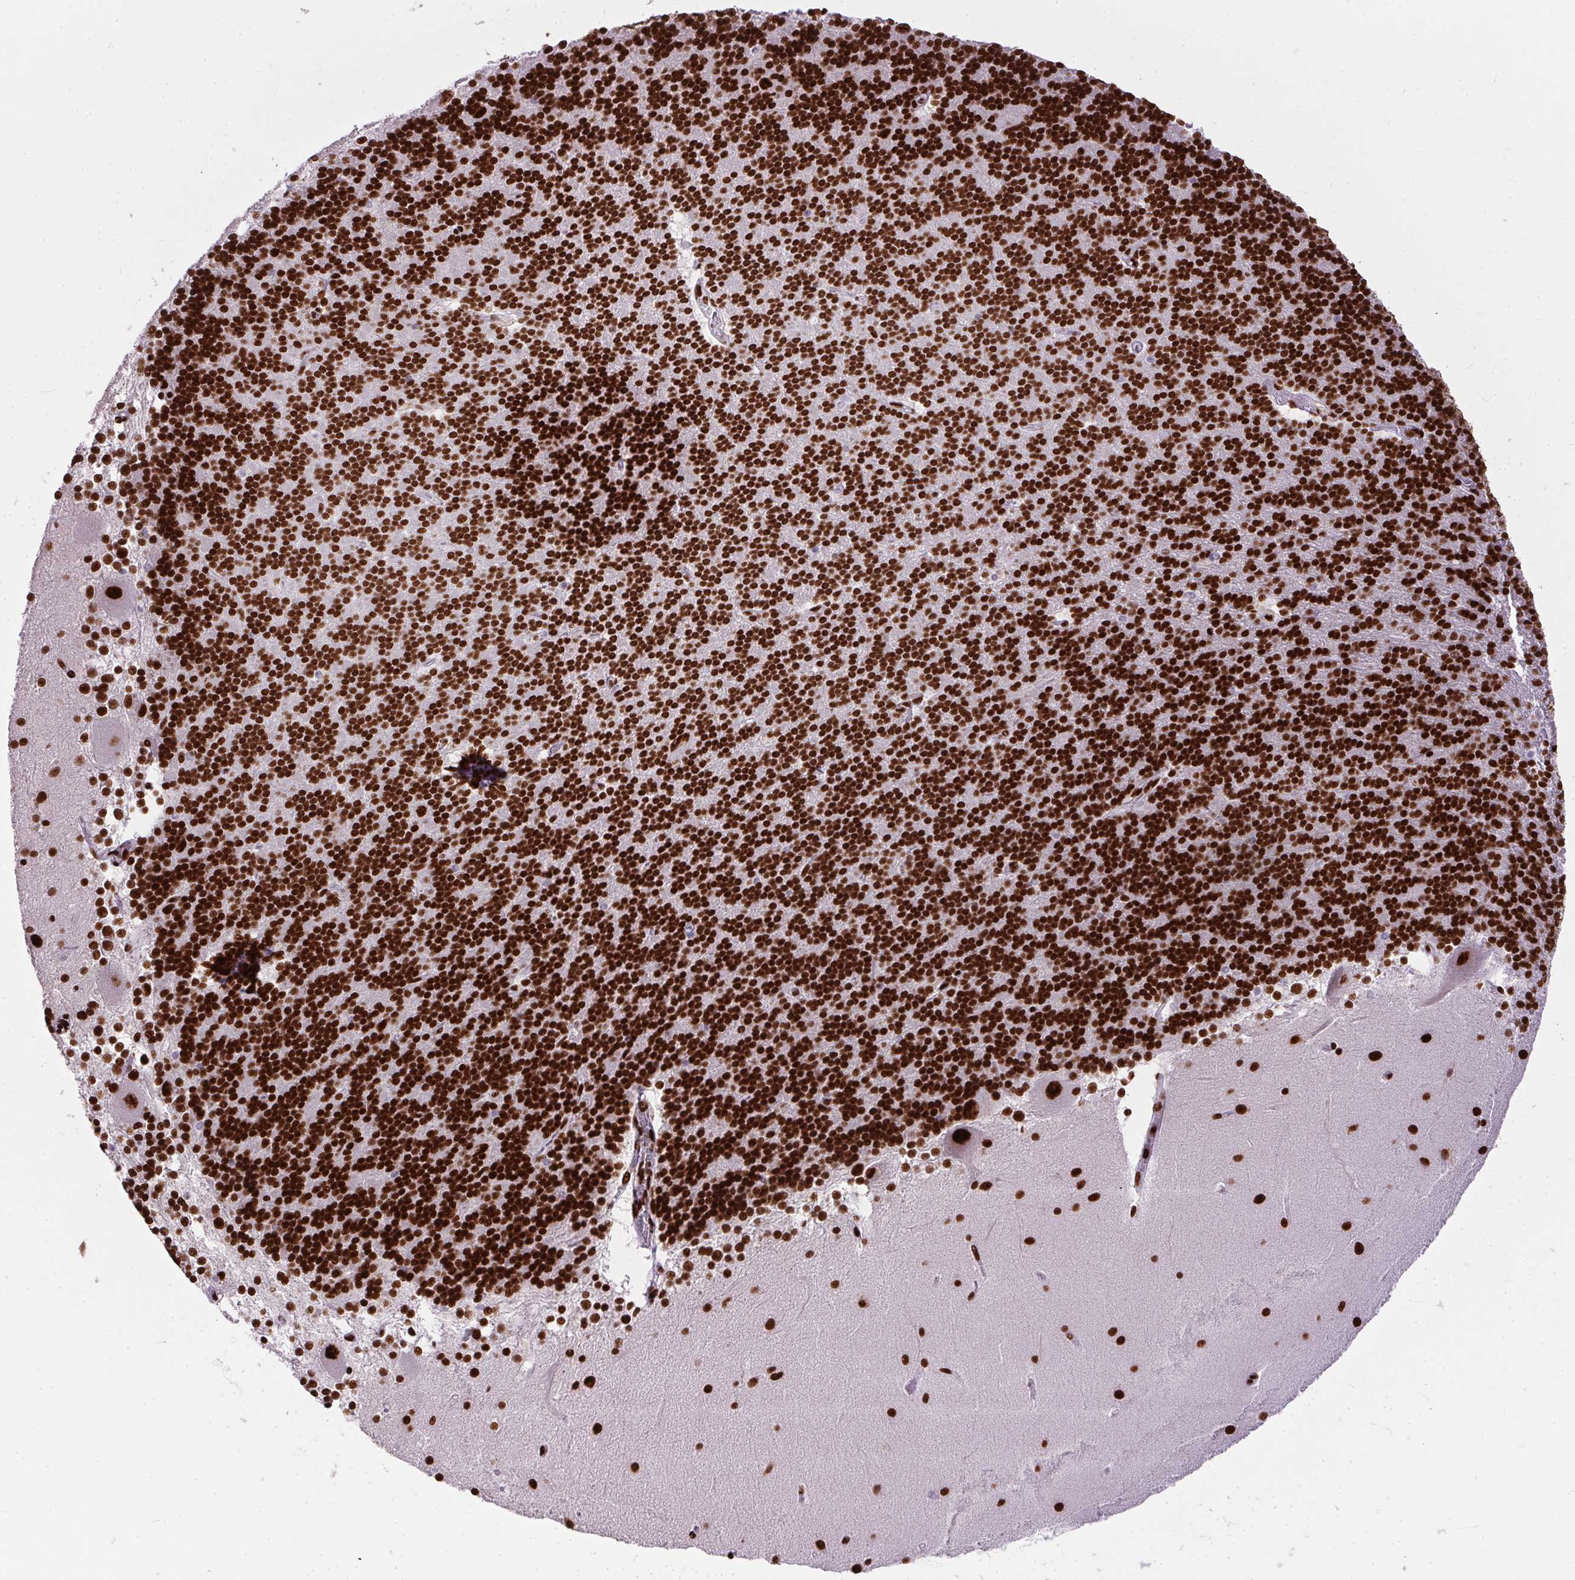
{"staining": {"intensity": "strong", "quantity": ">75%", "location": "nuclear"}, "tissue": "cerebellum", "cell_type": "Cells in granular layer", "image_type": "normal", "snomed": [{"axis": "morphology", "description": "Normal tissue, NOS"}, {"axis": "topography", "description": "Cerebellum"}], "caption": "Immunohistochemistry staining of benign cerebellum, which reveals high levels of strong nuclear positivity in about >75% of cells in granular layer indicating strong nuclear protein staining. The staining was performed using DAB (3,3'-diaminobenzidine) (brown) for protein detection and nuclei were counterstained in hematoxylin (blue).", "gene": "PAGE3", "patient": {"sex": "female", "age": 19}}